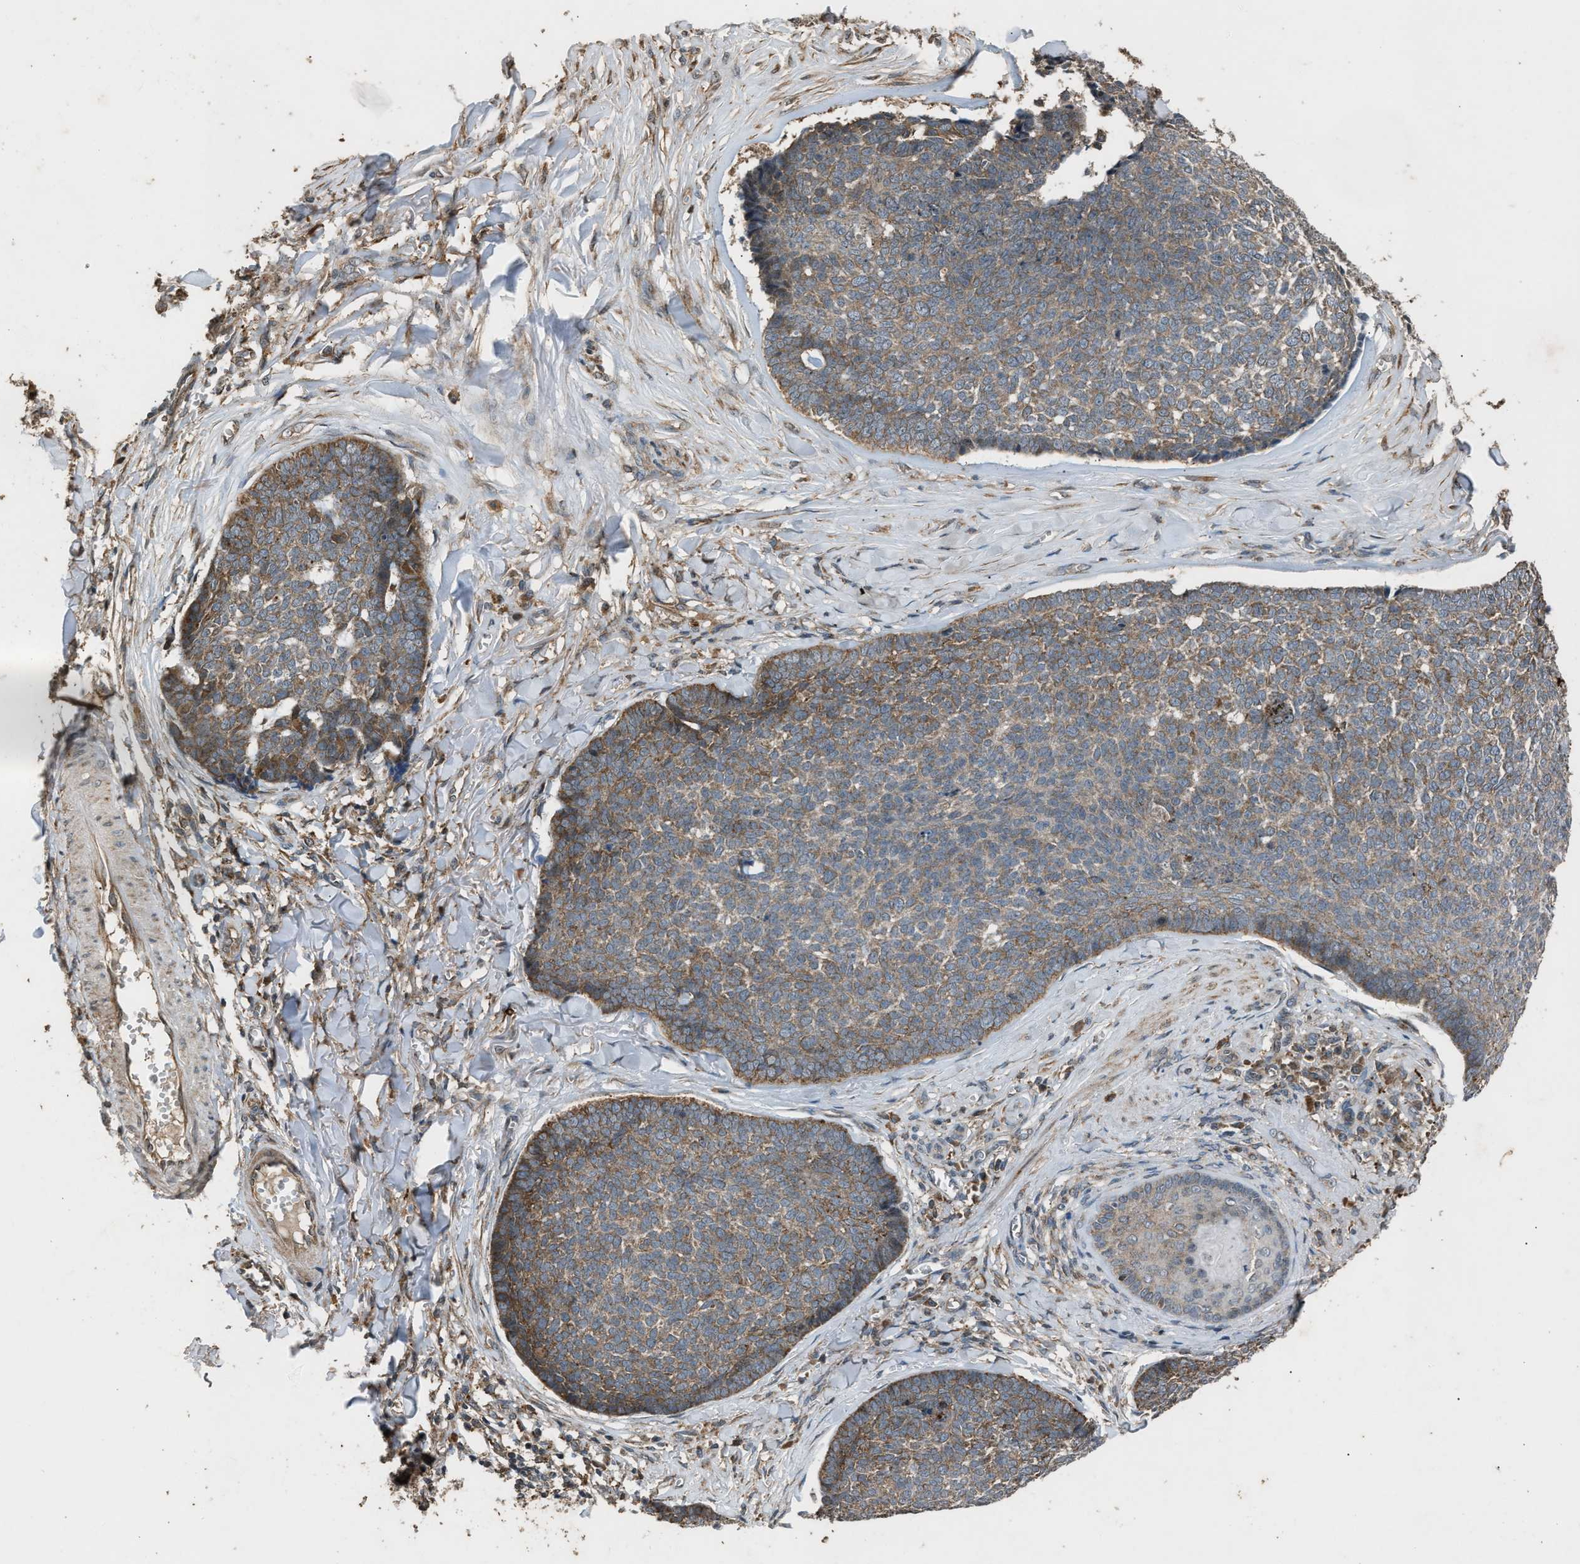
{"staining": {"intensity": "moderate", "quantity": ">75%", "location": "cytoplasmic/membranous"}, "tissue": "skin cancer", "cell_type": "Tumor cells", "image_type": "cancer", "snomed": [{"axis": "morphology", "description": "Basal cell carcinoma"}, {"axis": "topography", "description": "Skin"}], "caption": "This image displays immunohistochemistry (IHC) staining of skin cancer (basal cell carcinoma), with medium moderate cytoplasmic/membranous staining in approximately >75% of tumor cells.", "gene": "PSMD1", "patient": {"sex": "male", "age": 84}}